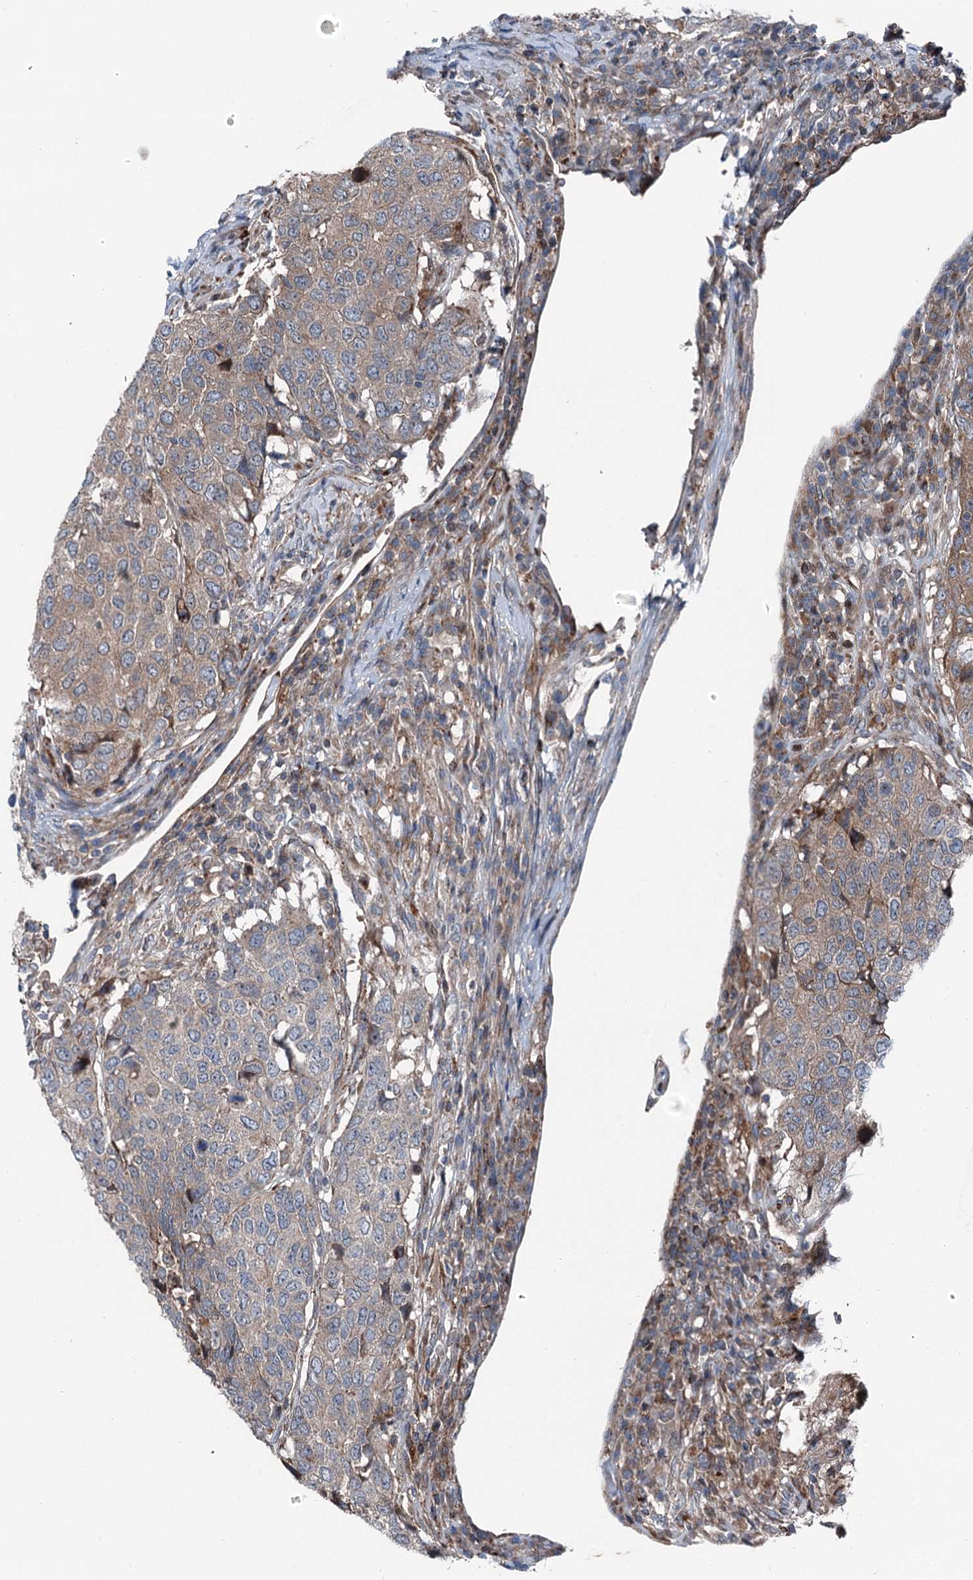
{"staining": {"intensity": "negative", "quantity": "none", "location": "none"}, "tissue": "head and neck cancer", "cell_type": "Tumor cells", "image_type": "cancer", "snomed": [{"axis": "morphology", "description": "Squamous cell carcinoma, NOS"}, {"axis": "topography", "description": "Head-Neck"}], "caption": "A high-resolution image shows immunohistochemistry (IHC) staining of squamous cell carcinoma (head and neck), which demonstrates no significant expression in tumor cells.", "gene": "POLR1D", "patient": {"sex": "male", "age": 66}}